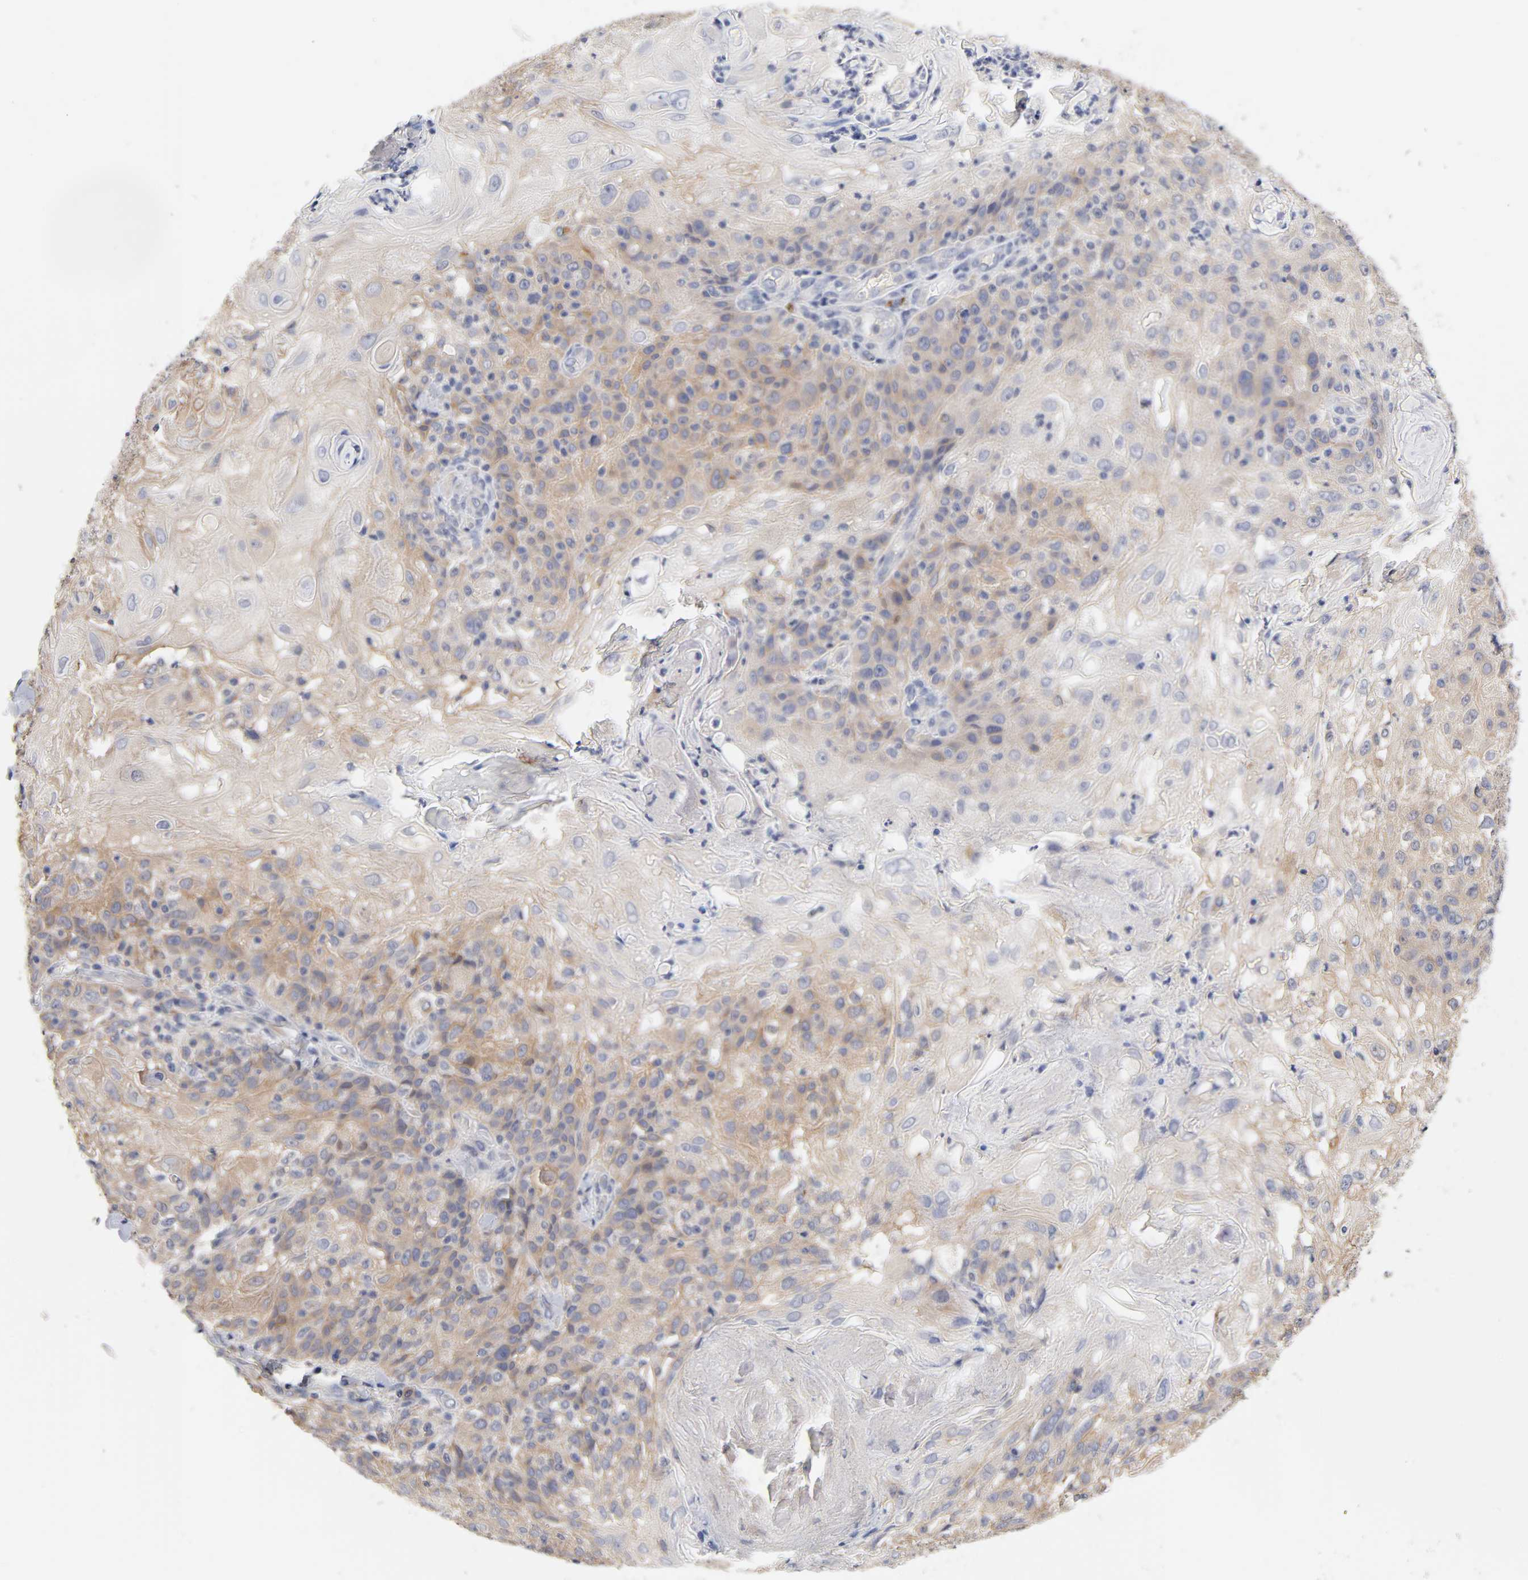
{"staining": {"intensity": "moderate", "quantity": ">75%", "location": "cytoplasmic/membranous"}, "tissue": "skin cancer", "cell_type": "Tumor cells", "image_type": "cancer", "snomed": [{"axis": "morphology", "description": "Normal tissue, NOS"}, {"axis": "morphology", "description": "Squamous cell carcinoma, NOS"}, {"axis": "topography", "description": "Skin"}], "caption": "About >75% of tumor cells in skin squamous cell carcinoma demonstrate moderate cytoplasmic/membranous protein expression as visualized by brown immunohistochemical staining.", "gene": "C17orf75", "patient": {"sex": "female", "age": 83}}